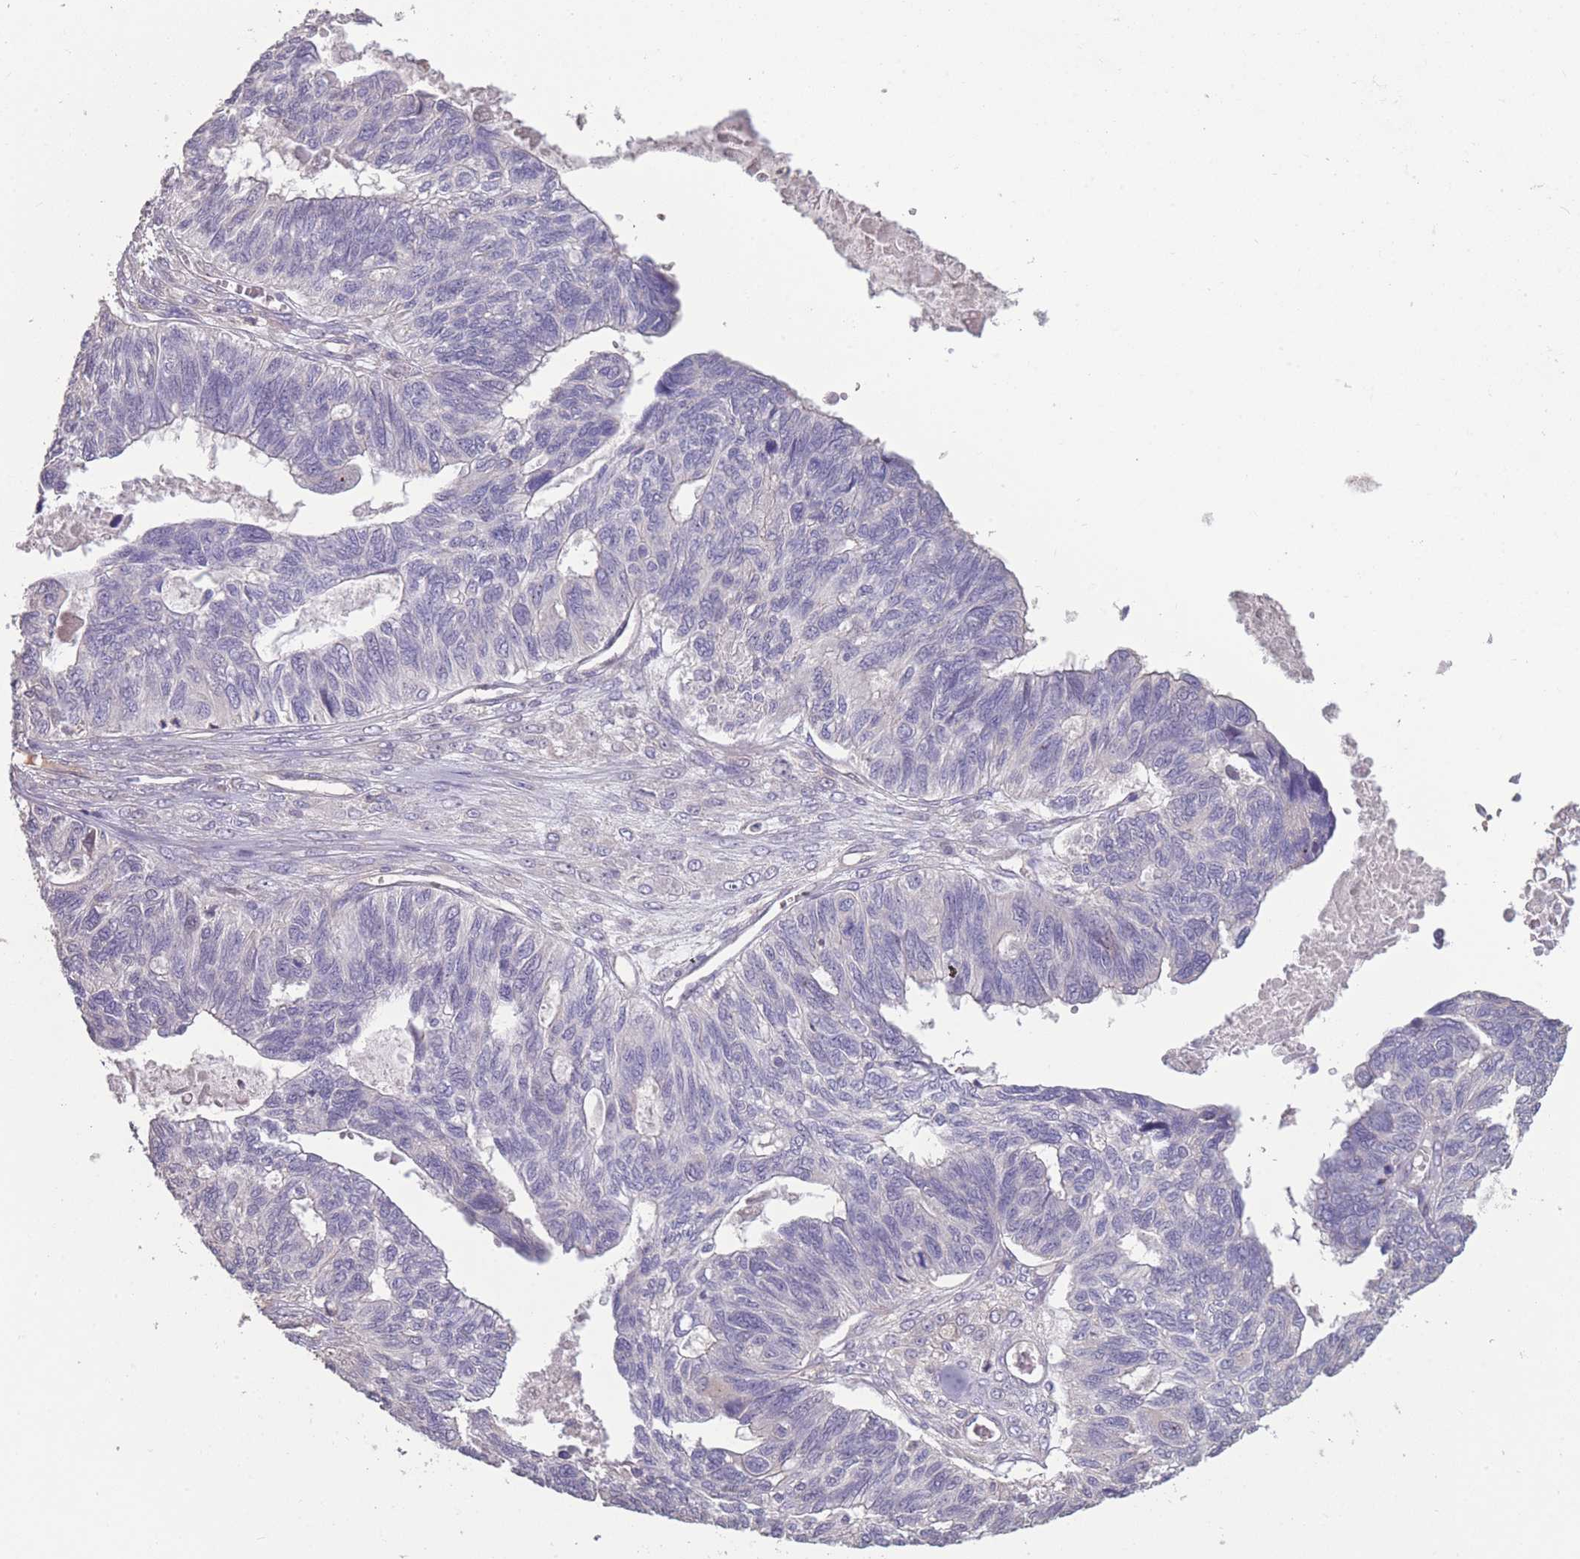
{"staining": {"intensity": "negative", "quantity": "none", "location": "none"}, "tissue": "ovarian cancer", "cell_type": "Tumor cells", "image_type": "cancer", "snomed": [{"axis": "morphology", "description": "Cystadenocarcinoma, serous, NOS"}, {"axis": "topography", "description": "Ovary"}], "caption": "IHC of ovarian cancer (serous cystadenocarcinoma) shows no staining in tumor cells.", "gene": "RSPH10B", "patient": {"sex": "female", "age": 79}}